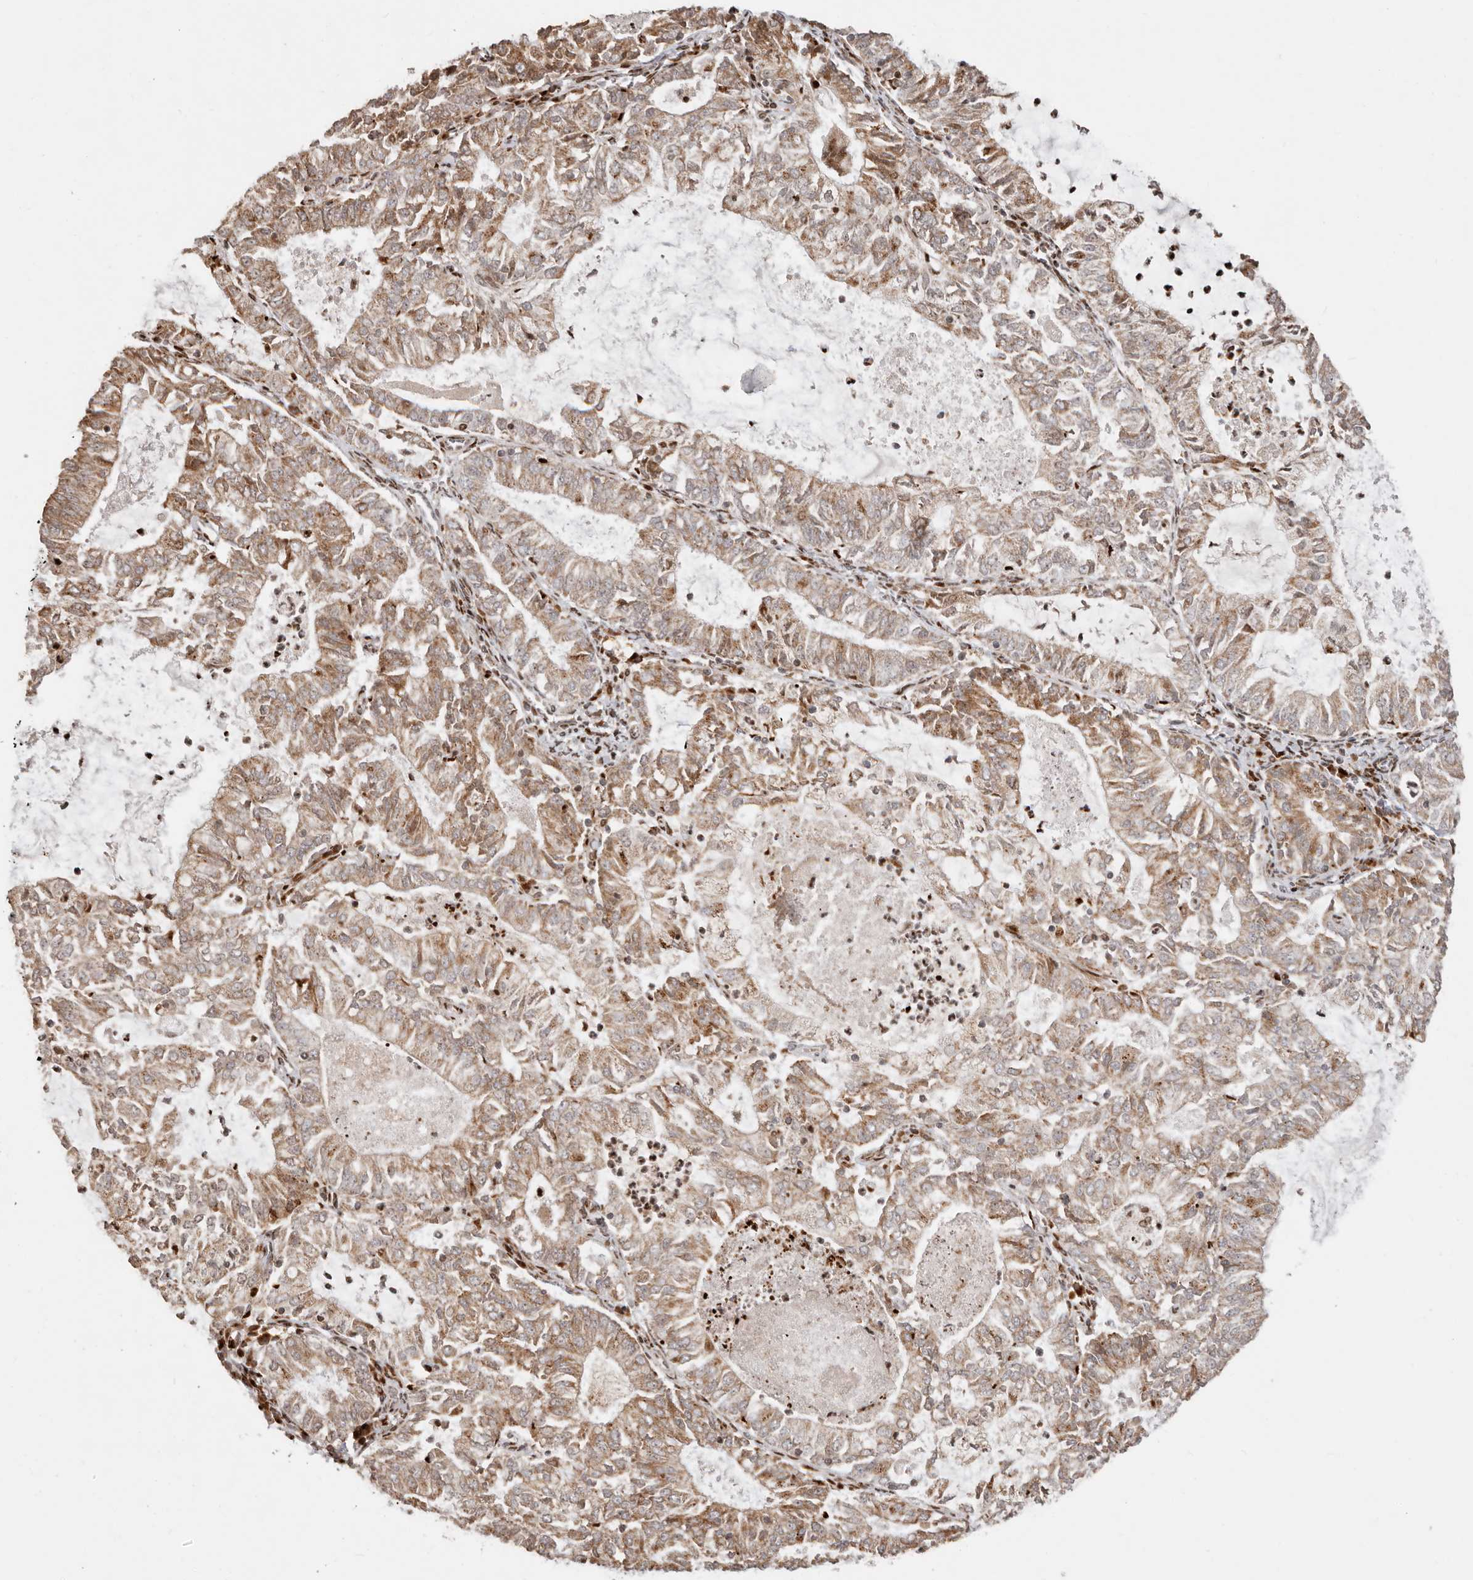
{"staining": {"intensity": "moderate", "quantity": ">75%", "location": "cytoplasmic/membranous"}, "tissue": "endometrial cancer", "cell_type": "Tumor cells", "image_type": "cancer", "snomed": [{"axis": "morphology", "description": "Adenocarcinoma, NOS"}, {"axis": "topography", "description": "Endometrium"}], "caption": "An immunohistochemistry photomicrograph of tumor tissue is shown. Protein staining in brown shows moderate cytoplasmic/membranous positivity in endometrial cancer (adenocarcinoma) within tumor cells.", "gene": "TRIM4", "patient": {"sex": "female", "age": 57}}